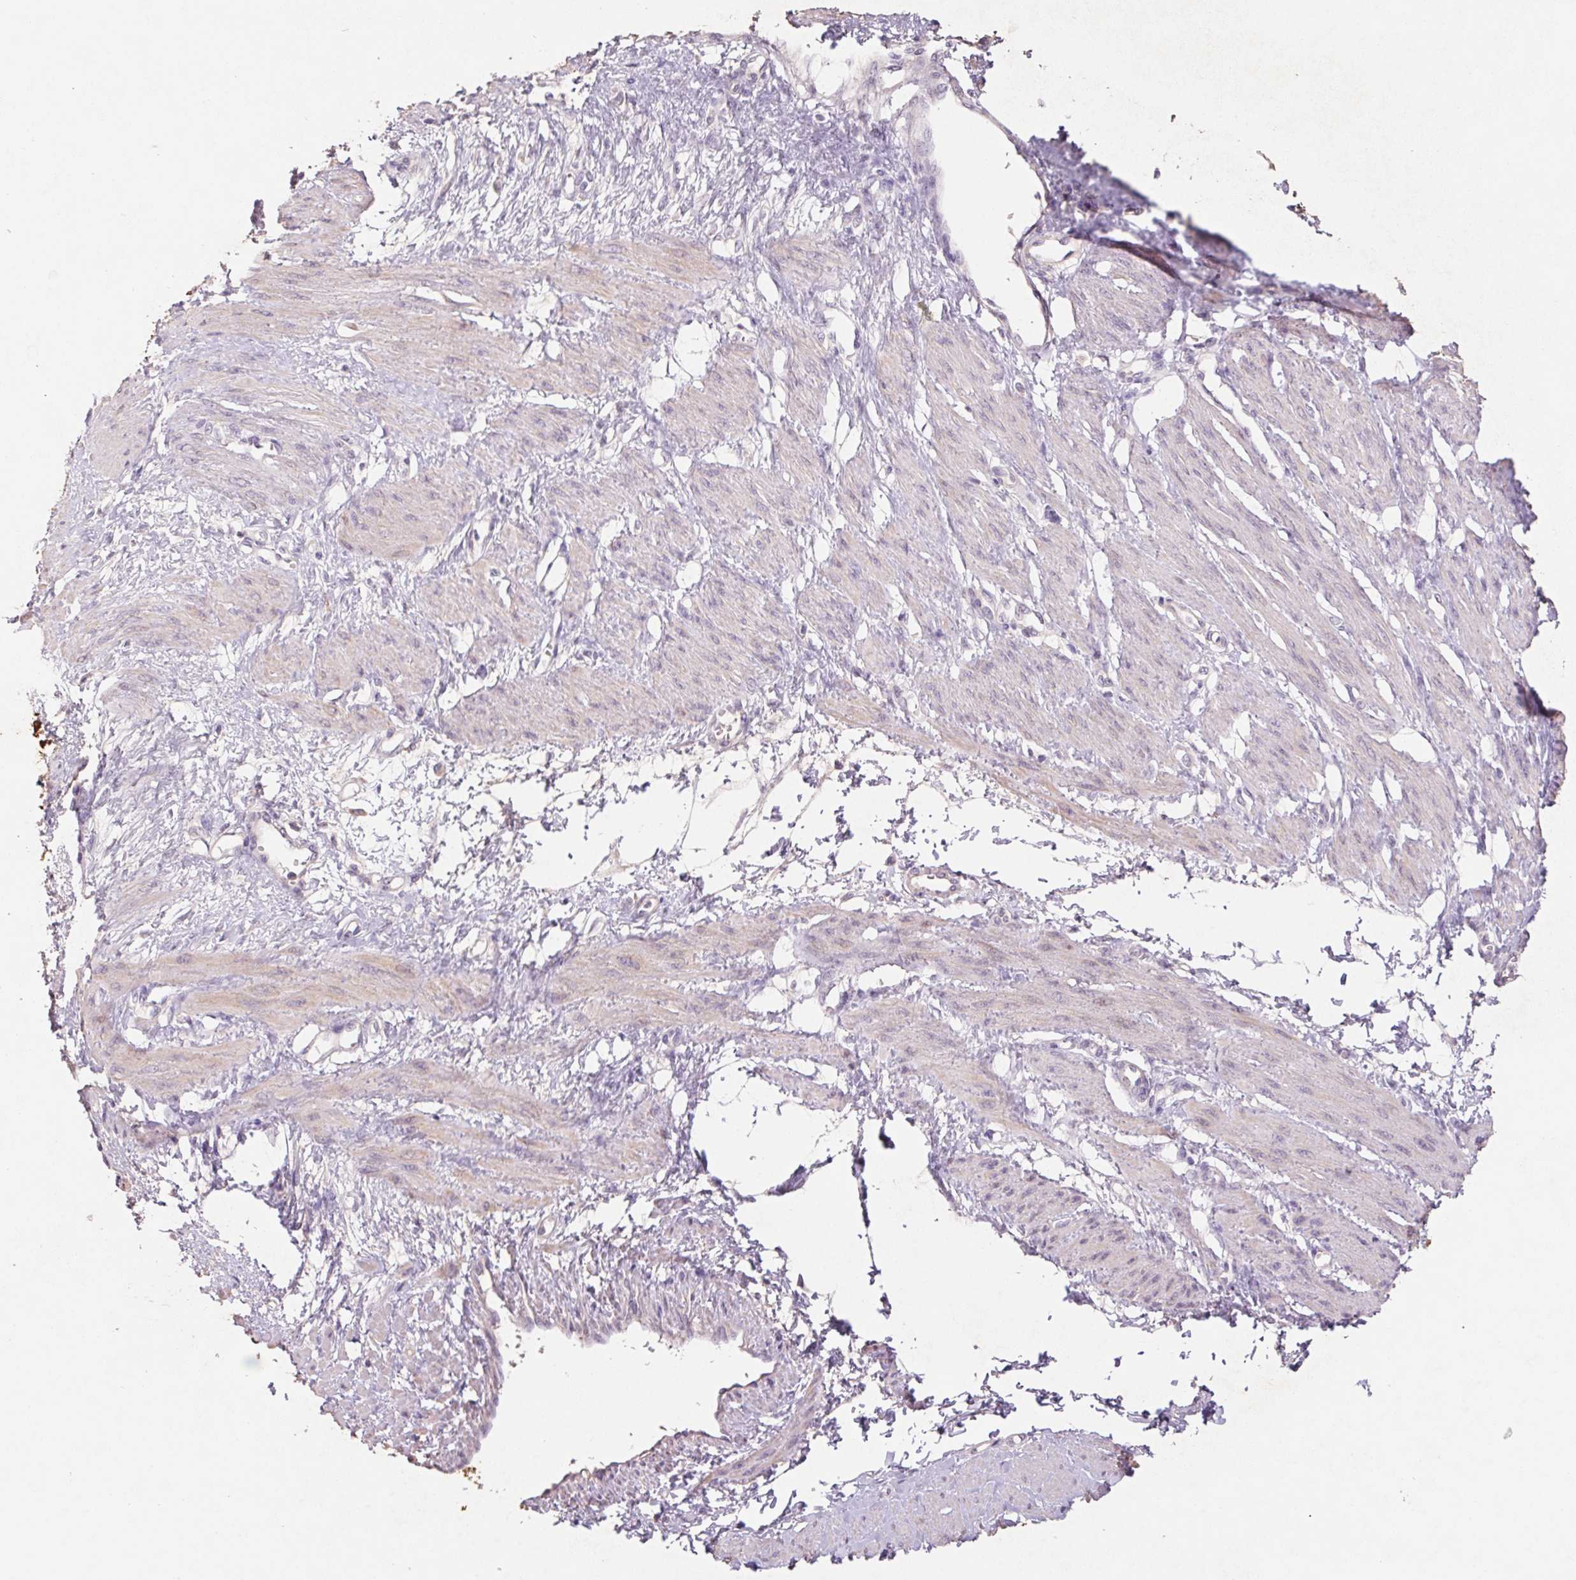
{"staining": {"intensity": "negative", "quantity": "none", "location": "none"}, "tissue": "smooth muscle", "cell_type": "Smooth muscle cells", "image_type": "normal", "snomed": [{"axis": "morphology", "description": "Normal tissue, NOS"}, {"axis": "topography", "description": "Smooth muscle"}, {"axis": "topography", "description": "Uterus"}], "caption": "Smooth muscle was stained to show a protein in brown. There is no significant positivity in smooth muscle cells. (Brightfield microscopy of DAB (3,3'-diaminobenzidine) immunohistochemistry at high magnification).", "gene": "GRM2", "patient": {"sex": "female", "age": 39}}